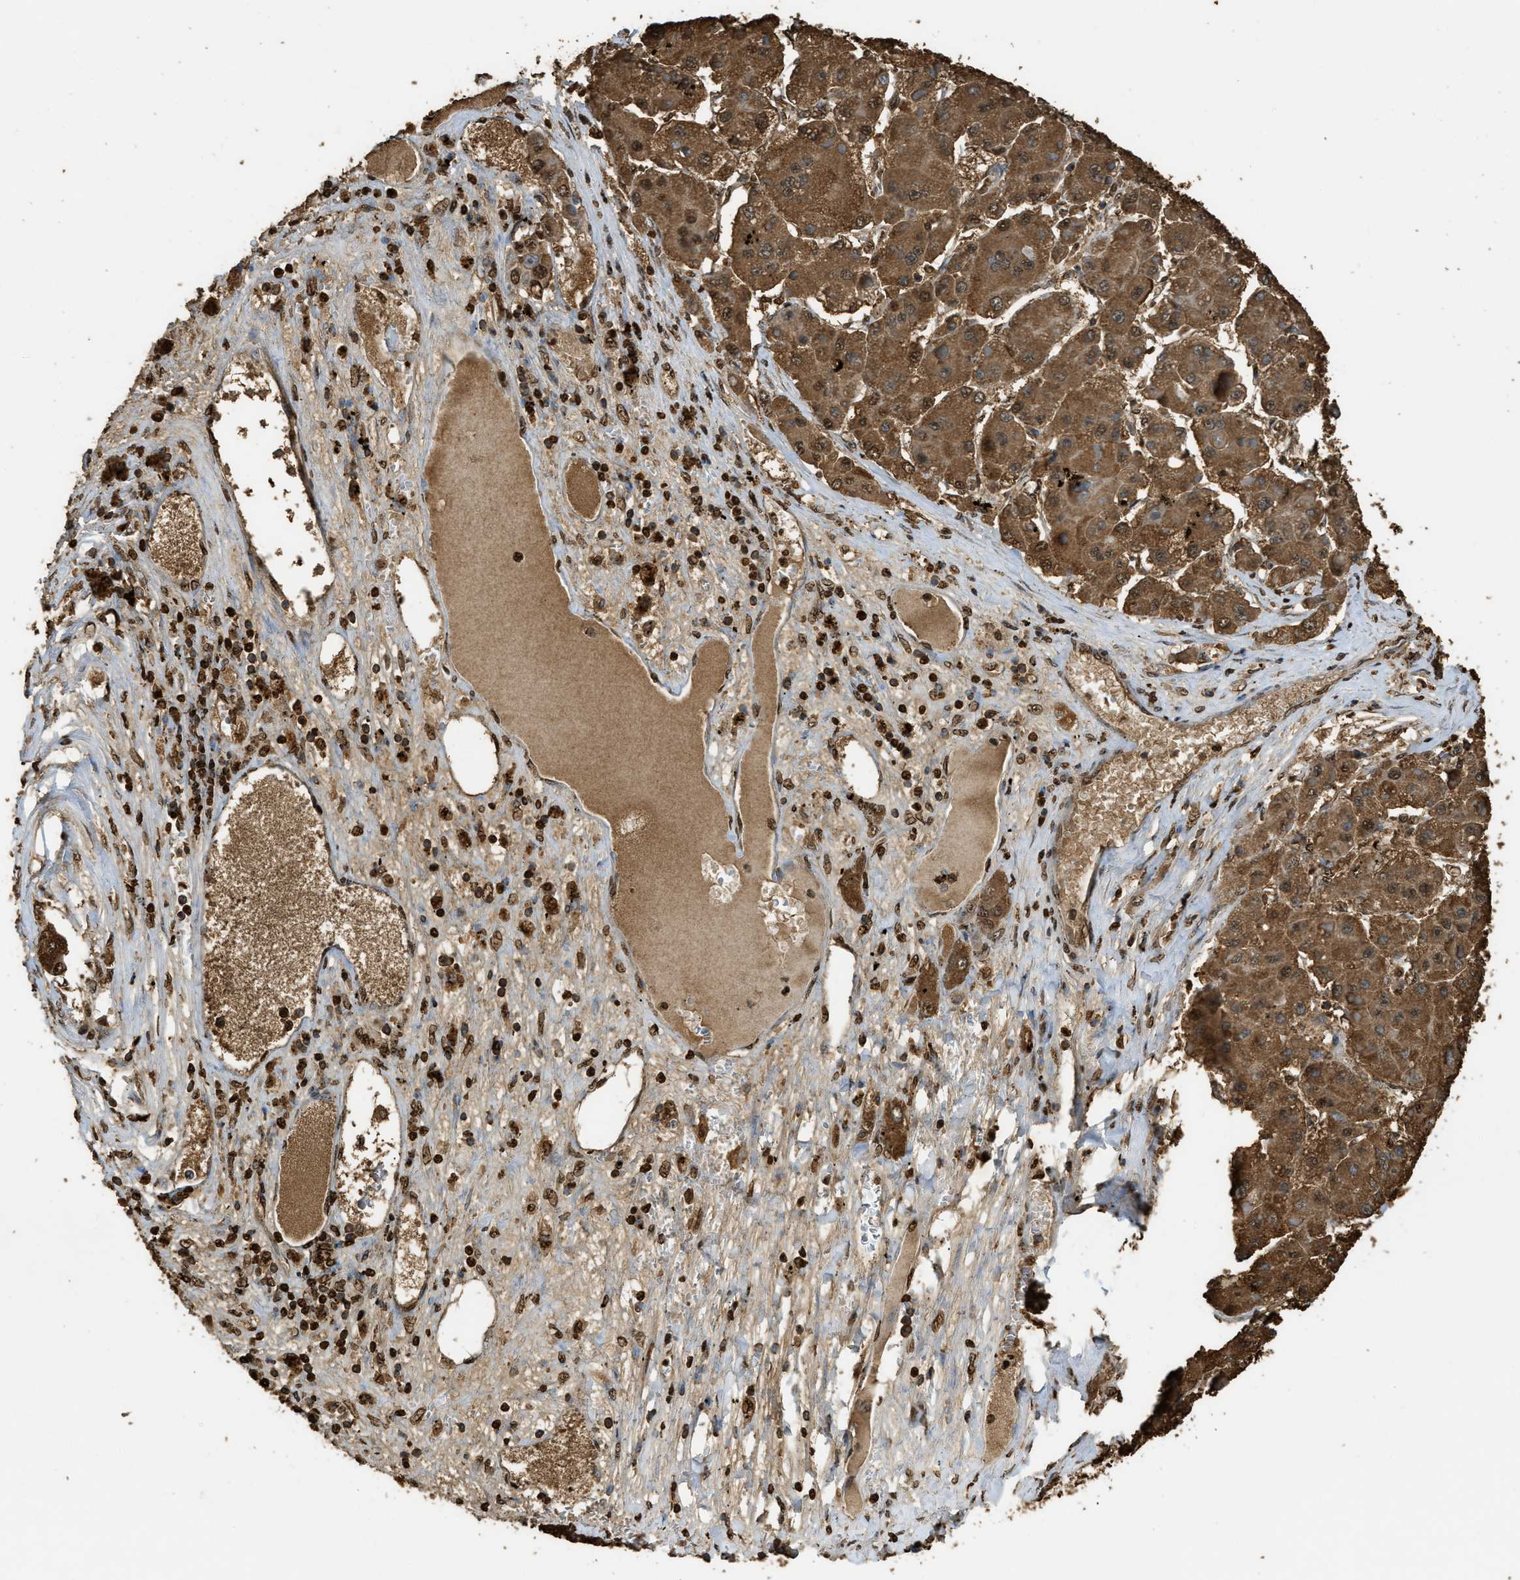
{"staining": {"intensity": "moderate", "quantity": ">75%", "location": "cytoplasmic/membranous,nuclear"}, "tissue": "liver cancer", "cell_type": "Tumor cells", "image_type": "cancer", "snomed": [{"axis": "morphology", "description": "Carcinoma, Hepatocellular, NOS"}, {"axis": "topography", "description": "Liver"}], "caption": "Brown immunohistochemical staining in human hepatocellular carcinoma (liver) reveals moderate cytoplasmic/membranous and nuclear expression in approximately >75% of tumor cells.", "gene": "NR5A2", "patient": {"sex": "female", "age": 73}}